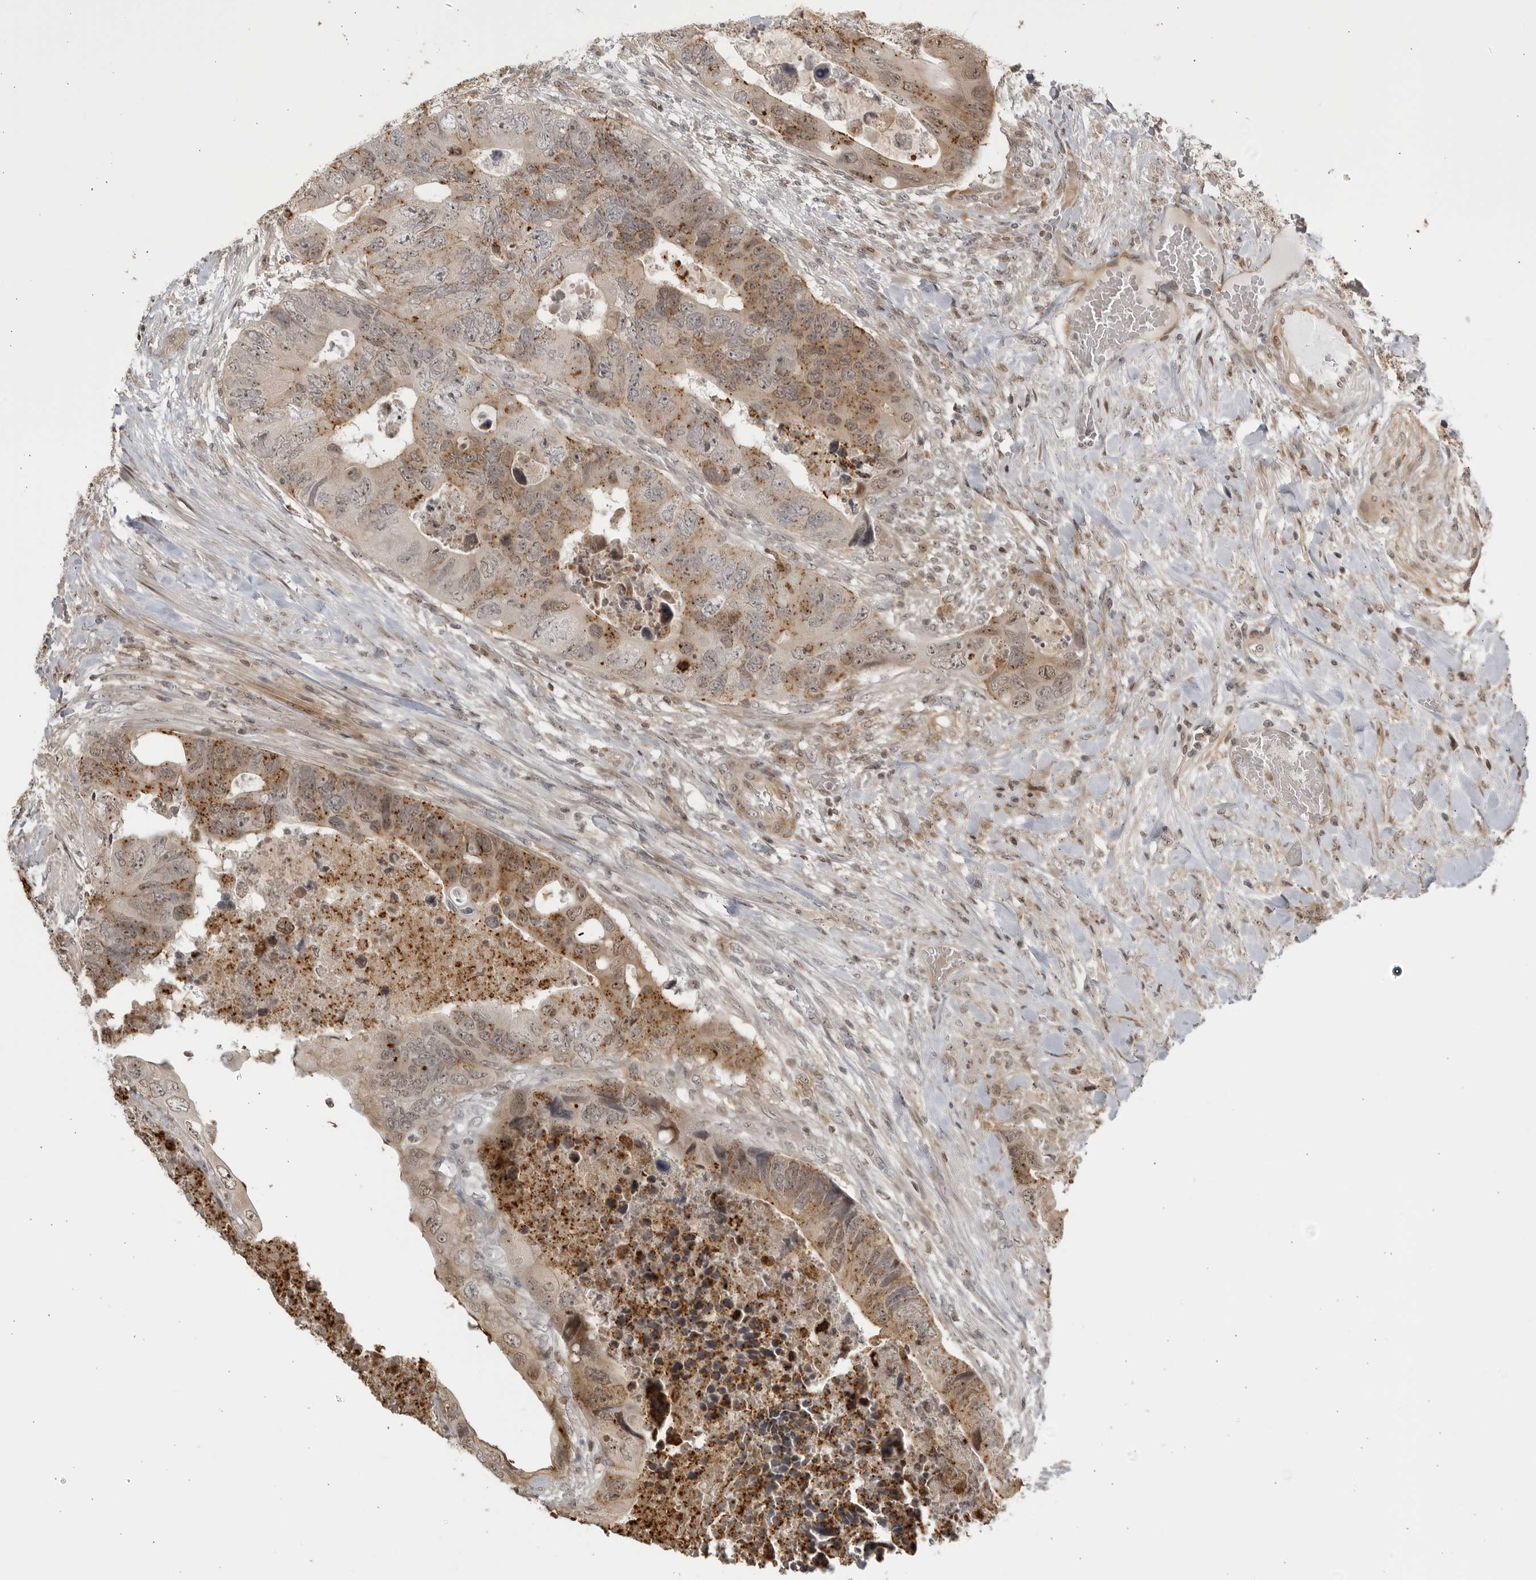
{"staining": {"intensity": "moderate", "quantity": "25%-75%", "location": "cytoplasmic/membranous,nuclear"}, "tissue": "colorectal cancer", "cell_type": "Tumor cells", "image_type": "cancer", "snomed": [{"axis": "morphology", "description": "Adenocarcinoma, NOS"}, {"axis": "topography", "description": "Rectum"}], "caption": "Adenocarcinoma (colorectal) tissue demonstrates moderate cytoplasmic/membranous and nuclear positivity in approximately 25%-75% of tumor cells, visualized by immunohistochemistry.", "gene": "TCF21", "patient": {"sex": "male", "age": 63}}